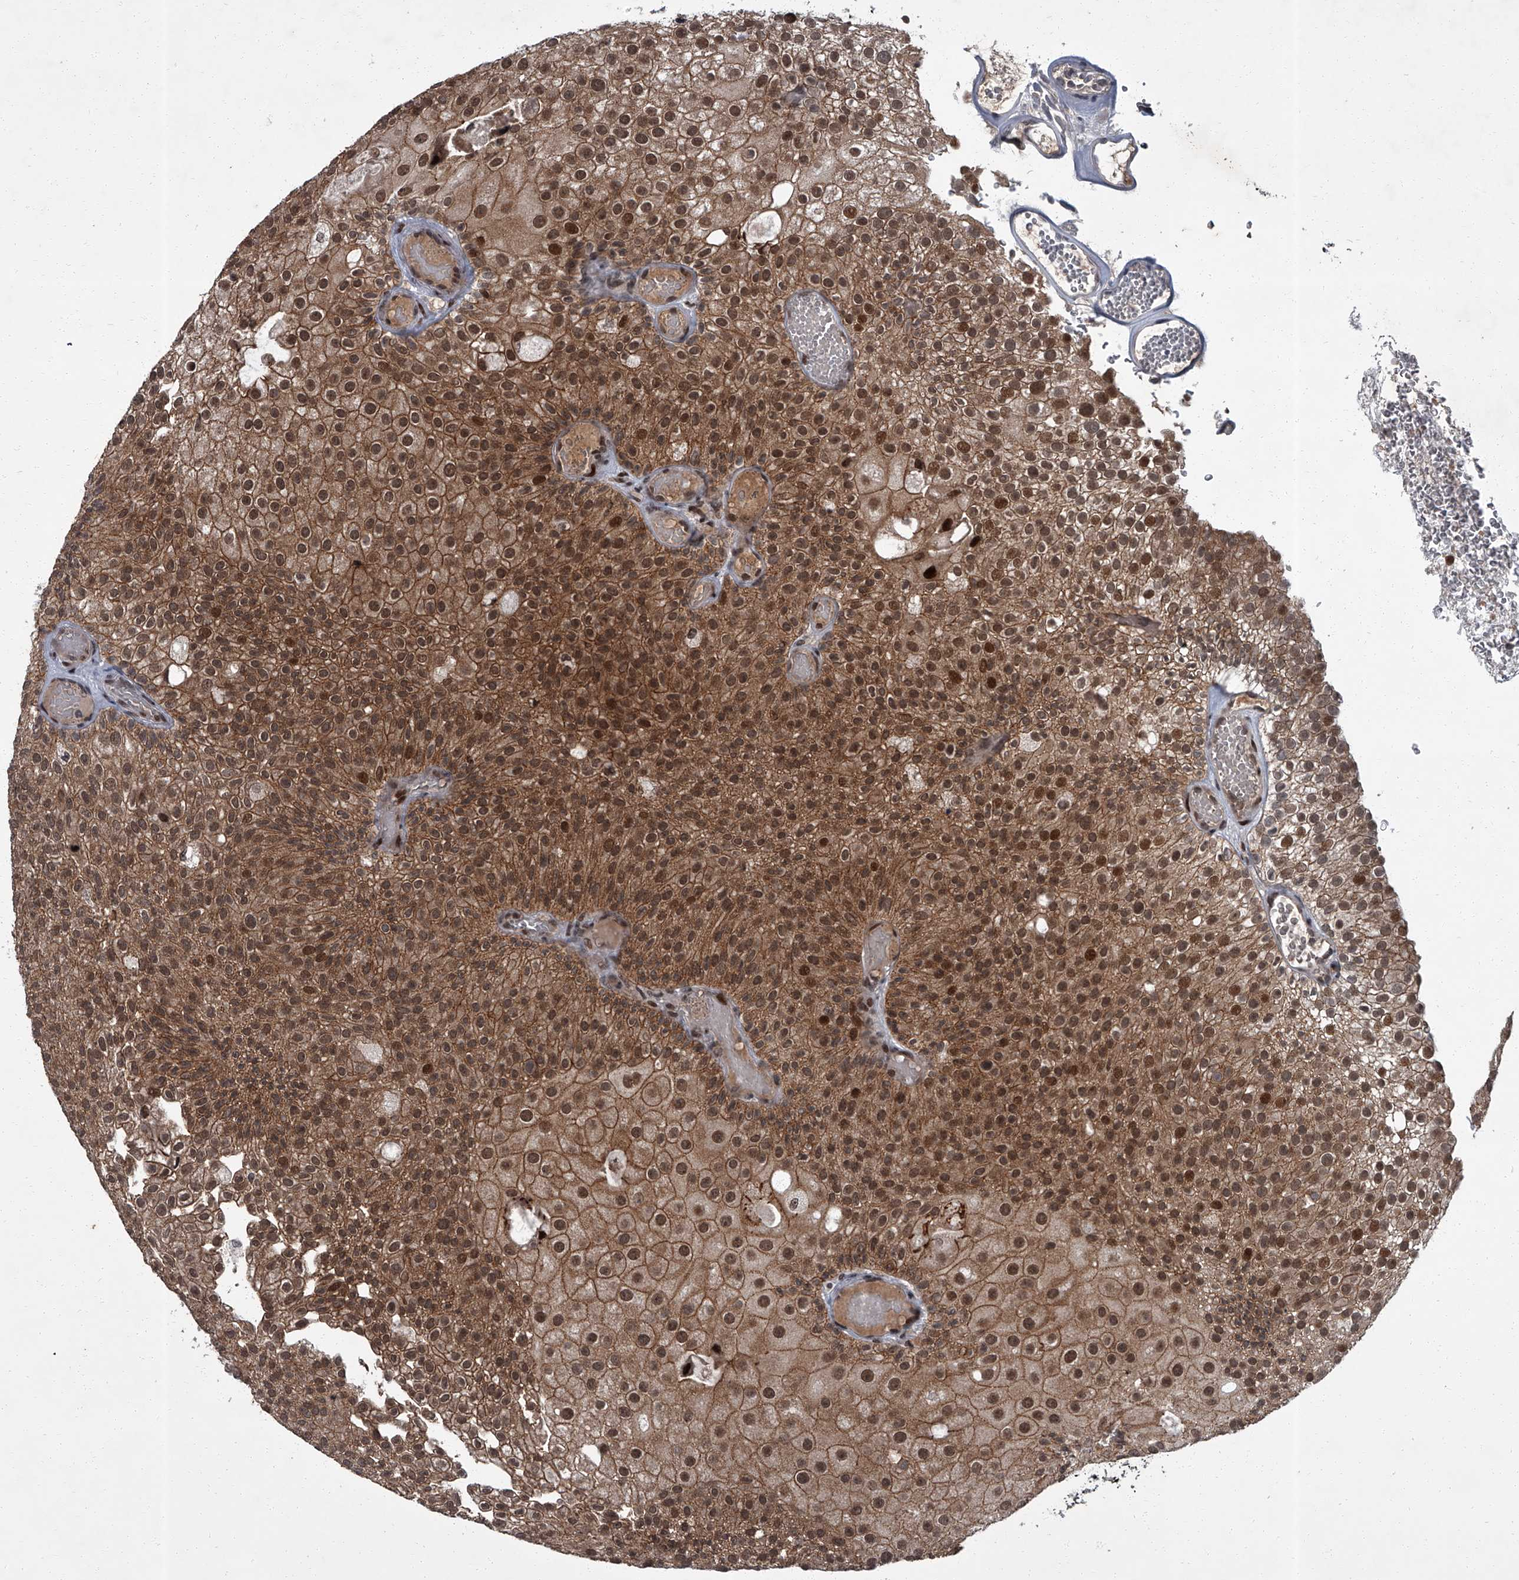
{"staining": {"intensity": "strong", "quantity": ">75%", "location": "cytoplasmic/membranous,nuclear"}, "tissue": "urothelial cancer", "cell_type": "Tumor cells", "image_type": "cancer", "snomed": [{"axis": "morphology", "description": "Urothelial carcinoma, Low grade"}, {"axis": "topography", "description": "Urinary bladder"}], "caption": "Immunohistochemistry (IHC) of human low-grade urothelial carcinoma demonstrates high levels of strong cytoplasmic/membranous and nuclear expression in approximately >75% of tumor cells. (DAB (3,3'-diaminobenzidine) = brown stain, brightfield microscopy at high magnification).", "gene": "ZNF518B", "patient": {"sex": "male", "age": 78}}